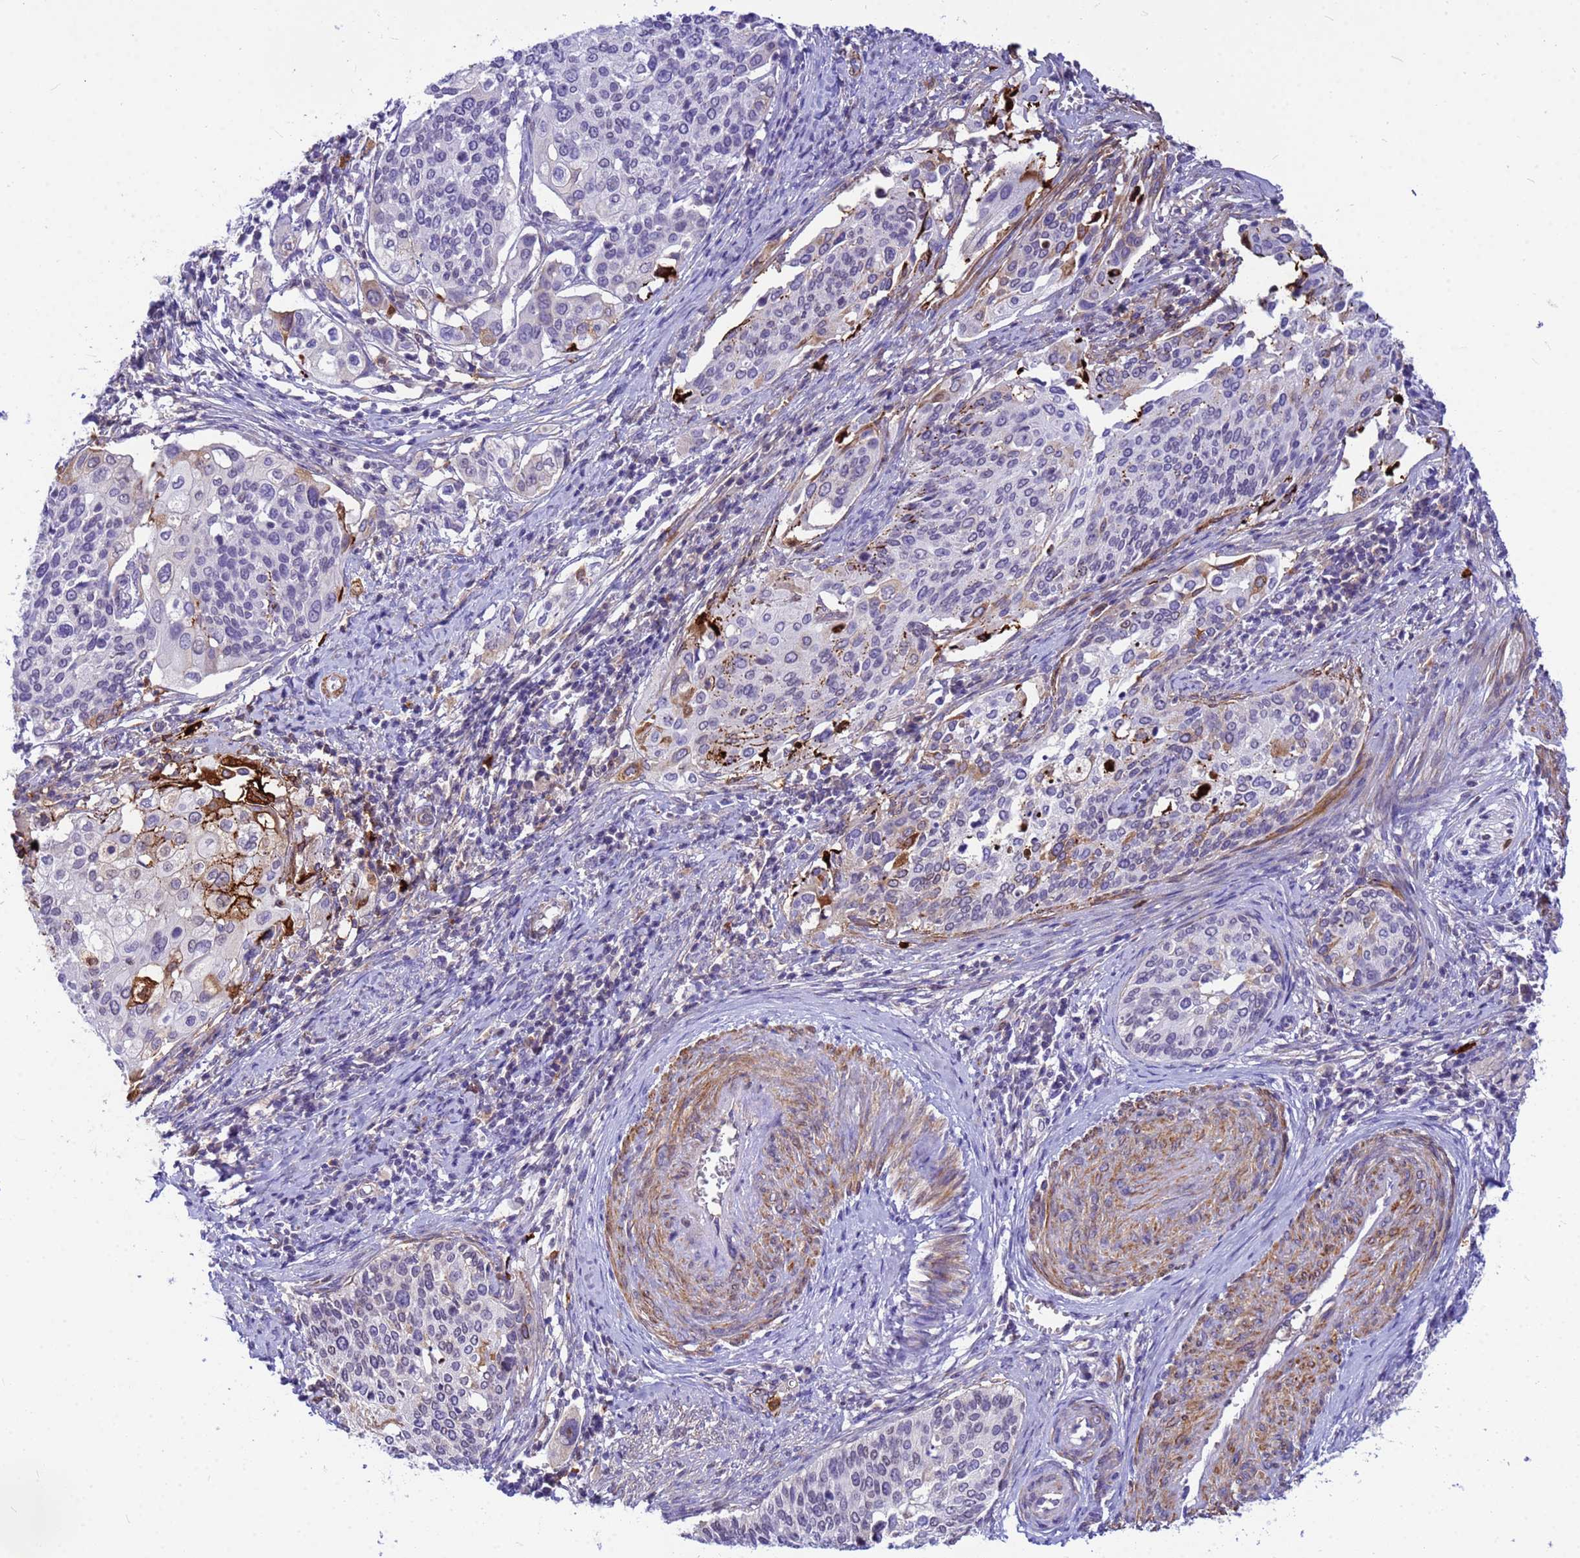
{"staining": {"intensity": "negative", "quantity": "none", "location": "none"}, "tissue": "cervical cancer", "cell_type": "Tumor cells", "image_type": "cancer", "snomed": [{"axis": "morphology", "description": "Squamous cell carcinoma, NOS"}, {"axis": "topography", "description": "Cervix"}], "caption": "Photomicrograph shows no protein positivity in tumor cells of cervical cancer tissue. (Immunohistochemistry (ihc), brightfield microscopy, high magnification).", "gene": "ORM1", "patient": {"sex": "female", "age": 44}}